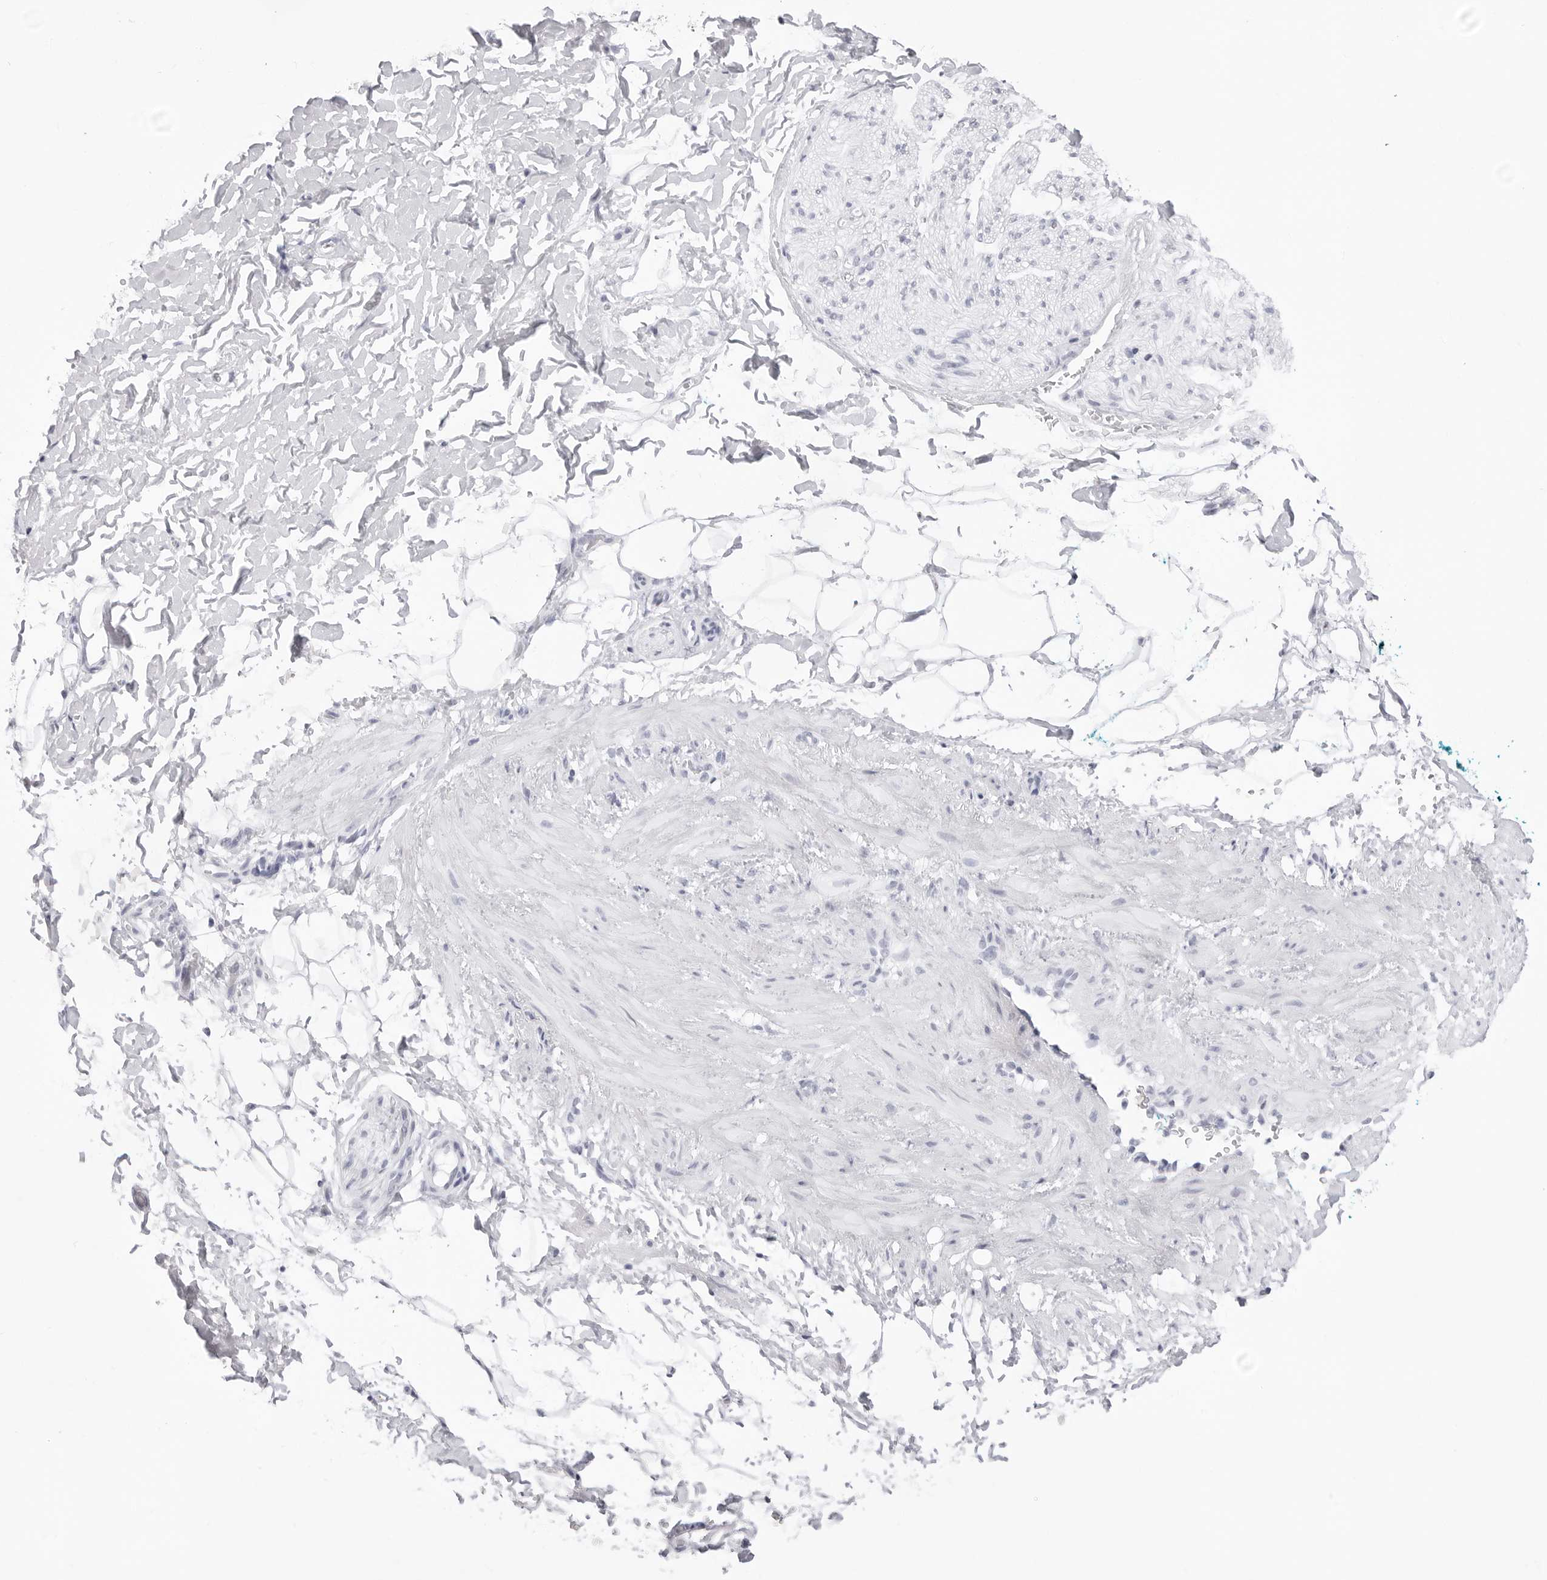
{"staining": {"intensity": "negative", "quantity": "none", "location": "none"}, "tissue": "adipose tissue", "cell_type": "Adipocytes", "image_type": "normal", "snomed": [{"axis": "morphology", "description": "Normal tissue, NOS"}, {"axis": "morphology", "description": "Adenocarcinoma, NOS"}, {"axis": "topography", "description": "Pancreas"}, {"axis": "topography", "description": "Peripheral nerve tissue"}], "caption": "DAB (3,3'-diaminobenzidine) immunohistochemical staining of benign human adipose tissue shows no significant expression in adipocytes.", "gene": "TSSK1B", "patient": {"sex": "male", "age": 59}}